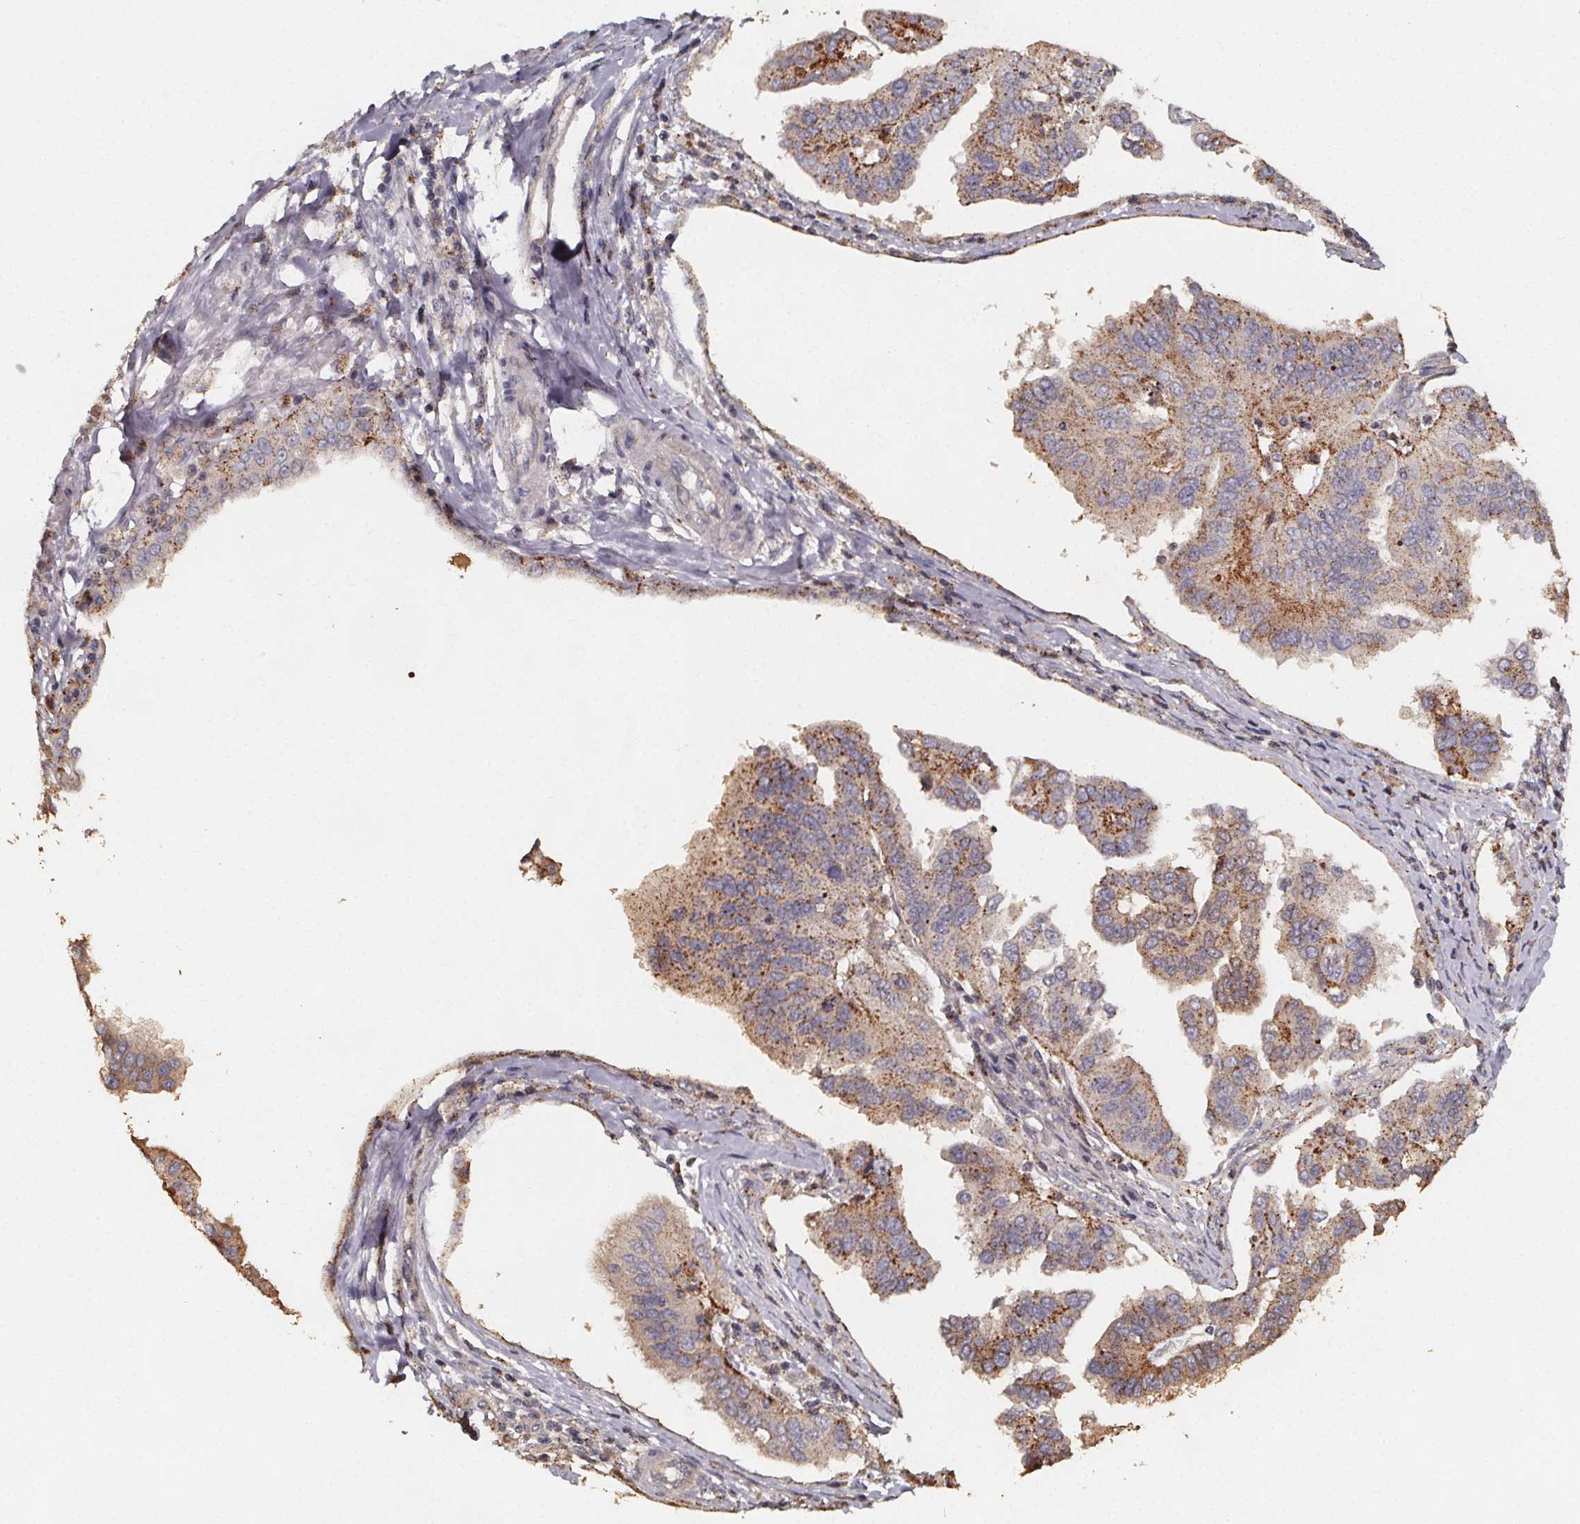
{"staining": {"intensity": "moderate", "quantity": "25%-75%", "location": "cytoplasmic/membranous"}, "tissue": "ovarian cancer", "cell_type": "Tumor cells", "image_type": "cancer", "snomed": [{"axis": "morphology", "description": "Cystadenocarcinoma, serous, NOS"}, {"axis": "topography", "description": "Ovary"}], "caption": "A brown stain shows moderate cytoplasmic/membranous positivity of a protein in serous cystadenocarcinoma (ovarian) tumor cells.", "gene": "ZNF879", "patient": {"sex": "female", "age": 79}}